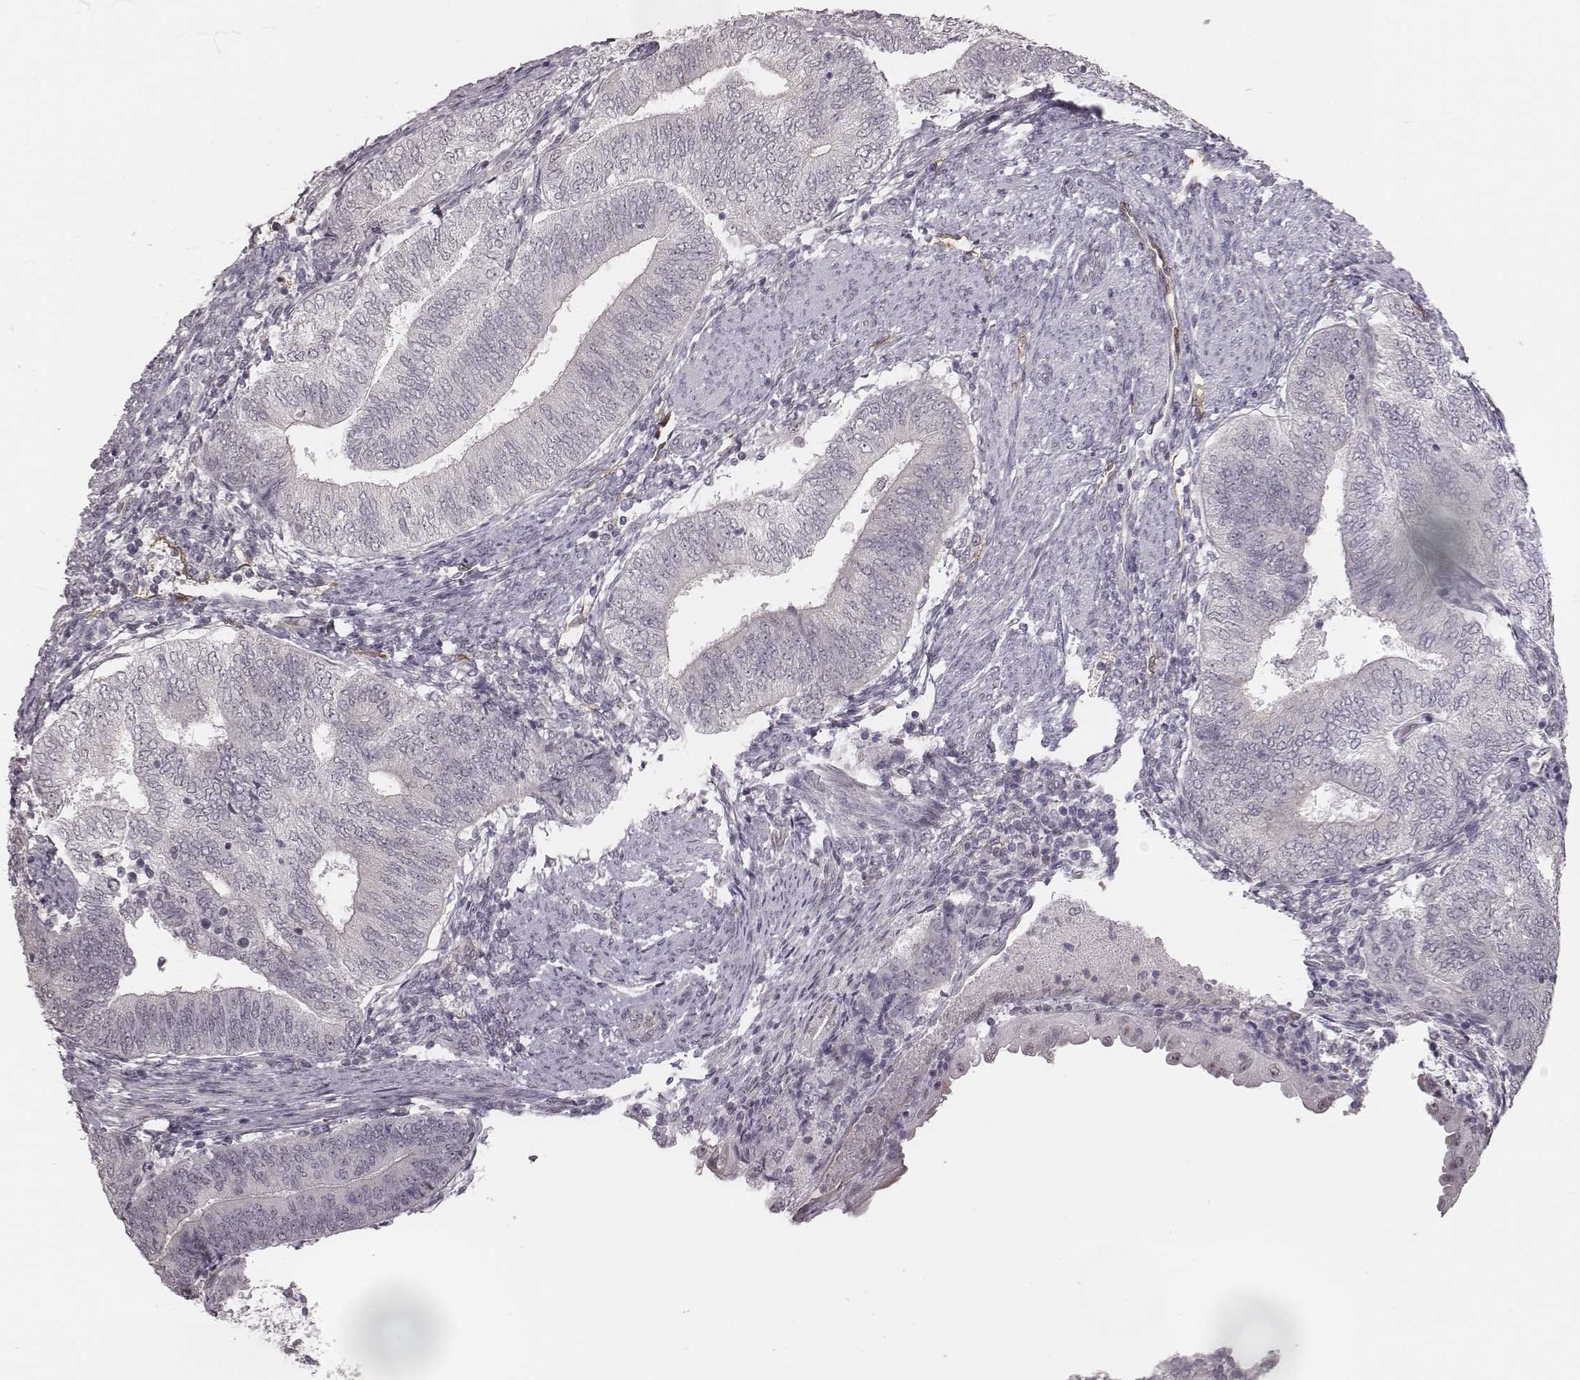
{"staining": {"intensity": "negative", "quantity": "none", "location": "none"}, "tissue": "endometrial cancer", "cell_type": "Tumor cells", "image_type": "cancer", "snomed": [{"axis": "morphology", "description": "Adenocarcinoma, NOS"}, {"axis": "topography", "description": "Endometrium"}], "caption": "An image of endometrial cancer stained for a protein demonstrates no brown staining in tumor cells.", "gene": "RPGRIP1", "patient": {"sex": "female", "age": 65}}